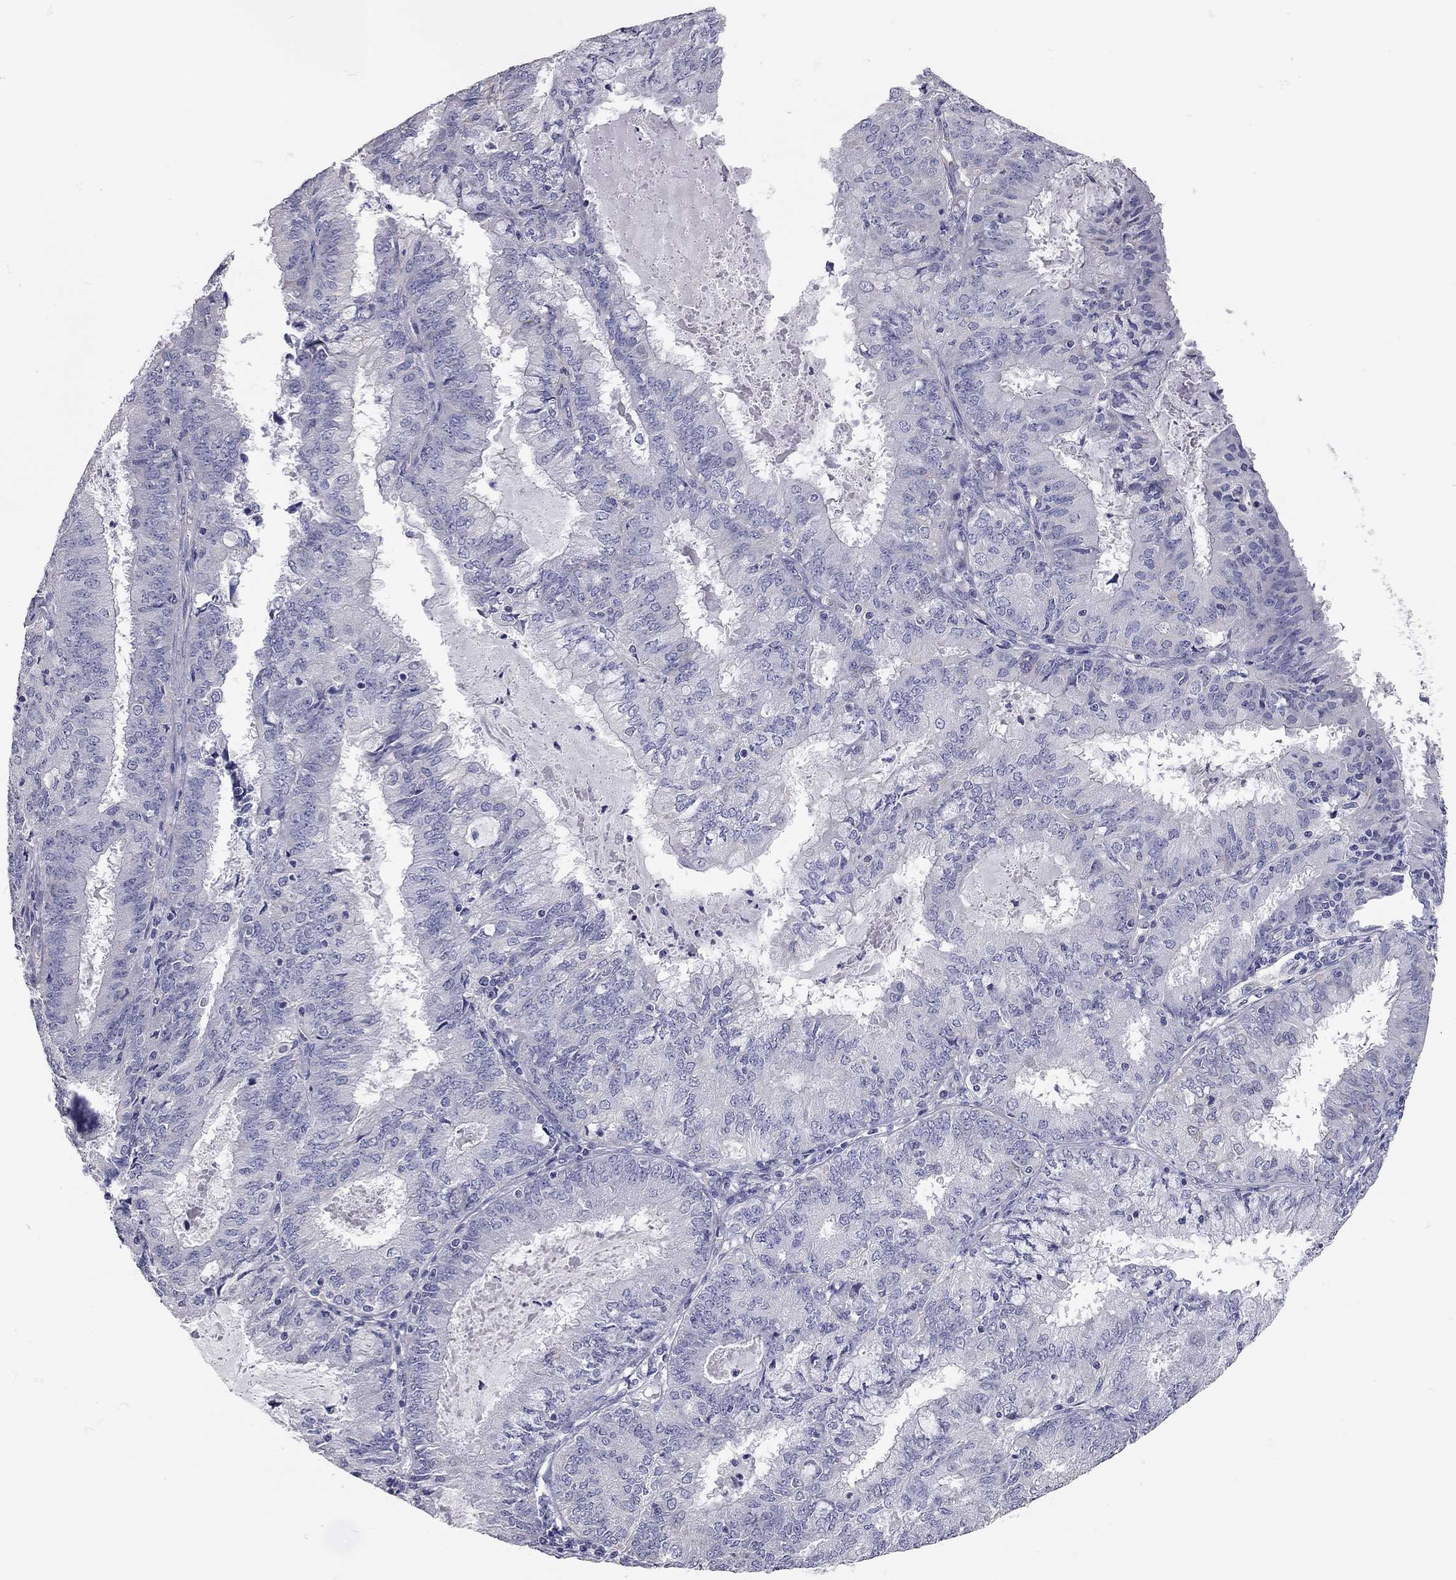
{"staining": {"intensity": "negative", "quantity": "none", "location": "none"}, "tissue": "endometrial cancer", "cell_type": "Tumor cells", "image_type": "cancer", "snomed": [{"axis": "morphology", "description": "Adenocarcinoma, NOS"}, {"axis": "topography", "description": "Endometrium"}], "caption": "IHC image of neoplastic tissue: endometrial adenocarcinoma stained with DAB reveals no significant protein staining in tumor cells.", "gene": "C10orf90", "patient": {"sex": "female", "age": 57}}